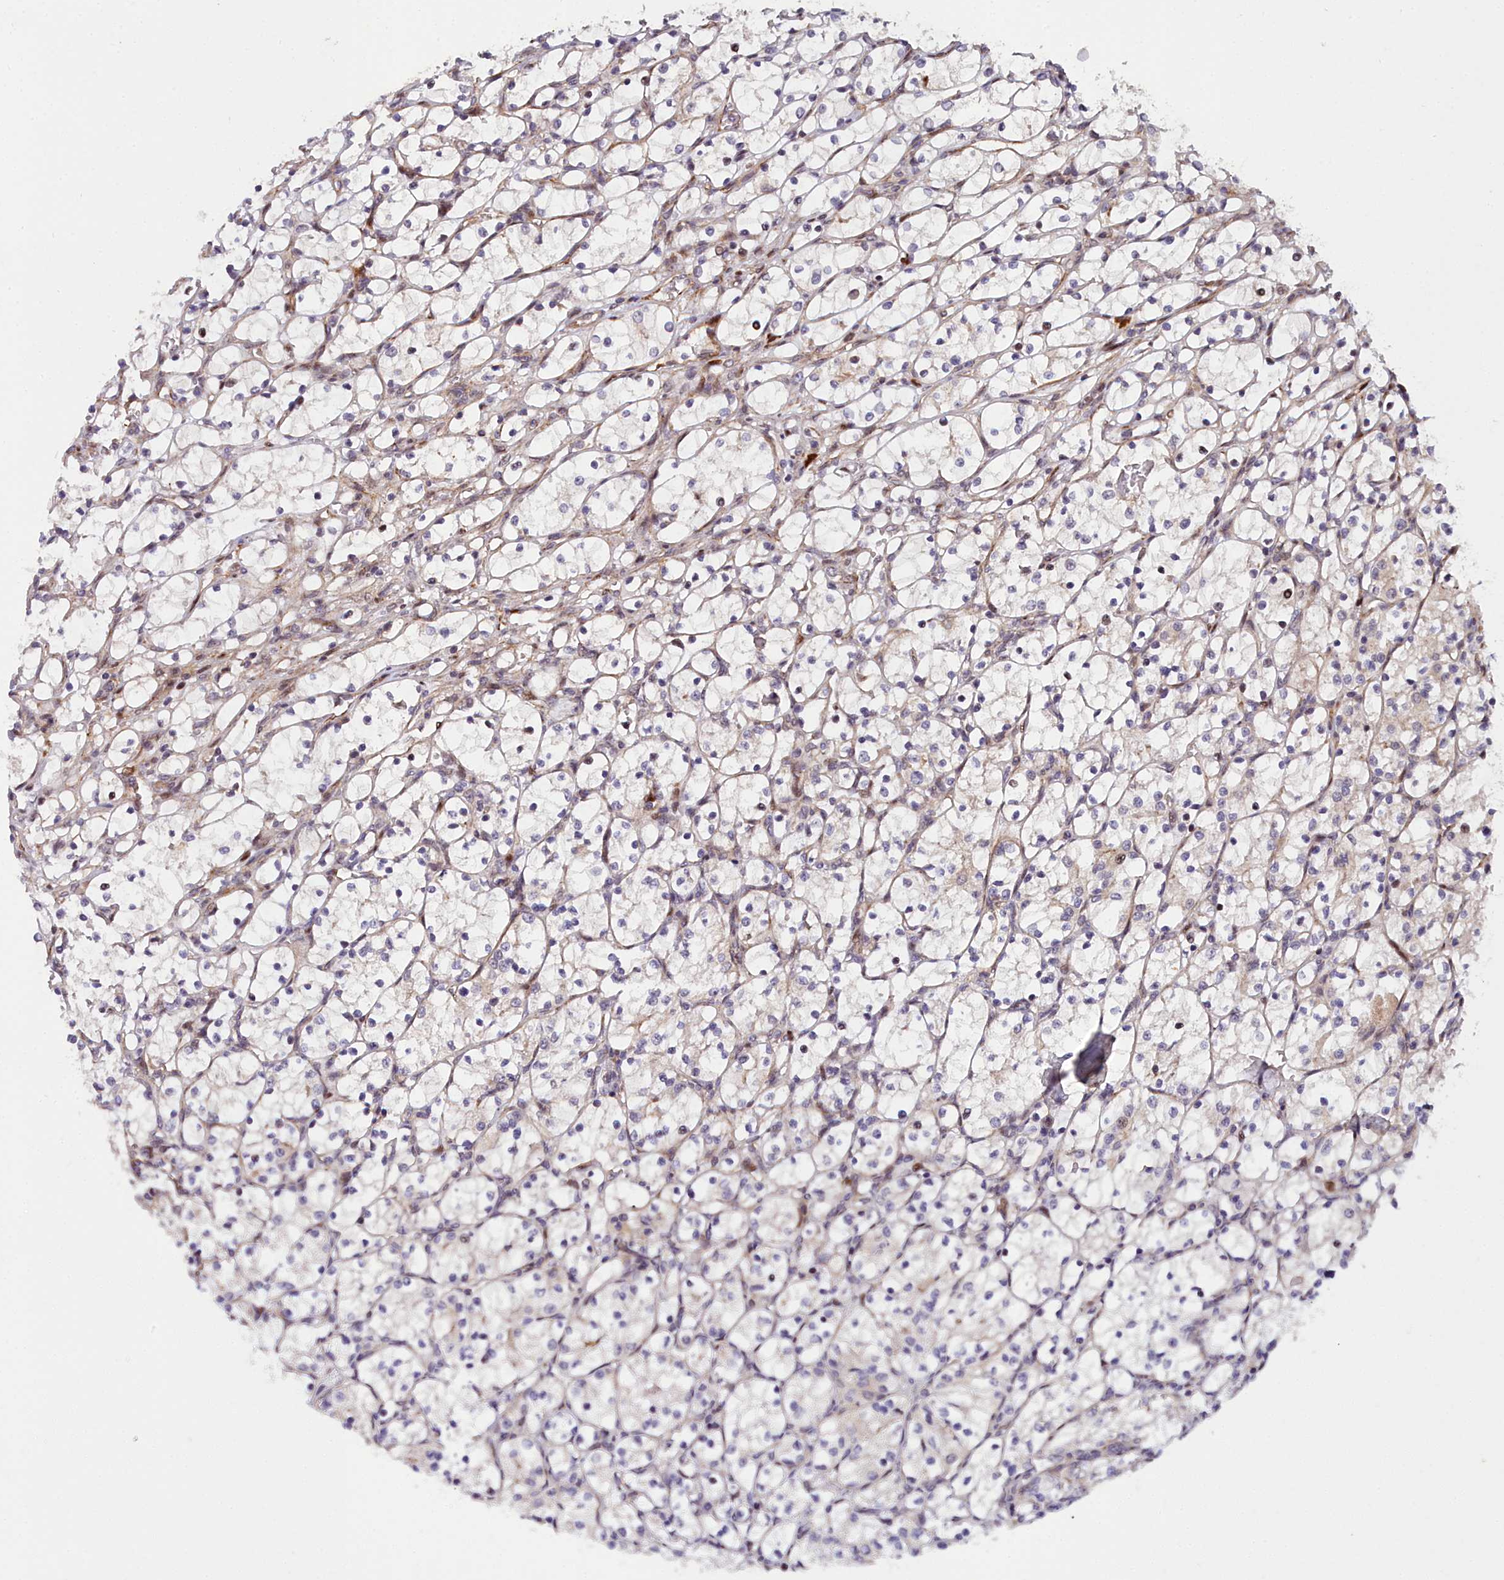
{"staining": {"intensity": "negative", "quantity": "none", "location": "none"}, "tissue": "renal cancer", "cell_type": "Tumor cells", "image_type": "cancer", "snomed": [{"axis": "morphology", "description": "Adenocarcinoma, NOS"}, {"axis": "topography", "description": "Kidney"}], "caption": "This micrograph is of renal adenocarcinoma stained with immunohistochemistry to label a protein in brown with the nuclei are counter-stained blue. There is no staining in tumor cells.", "gene": "MRPS11", "patient": {"sex": "female", "age": 69}}